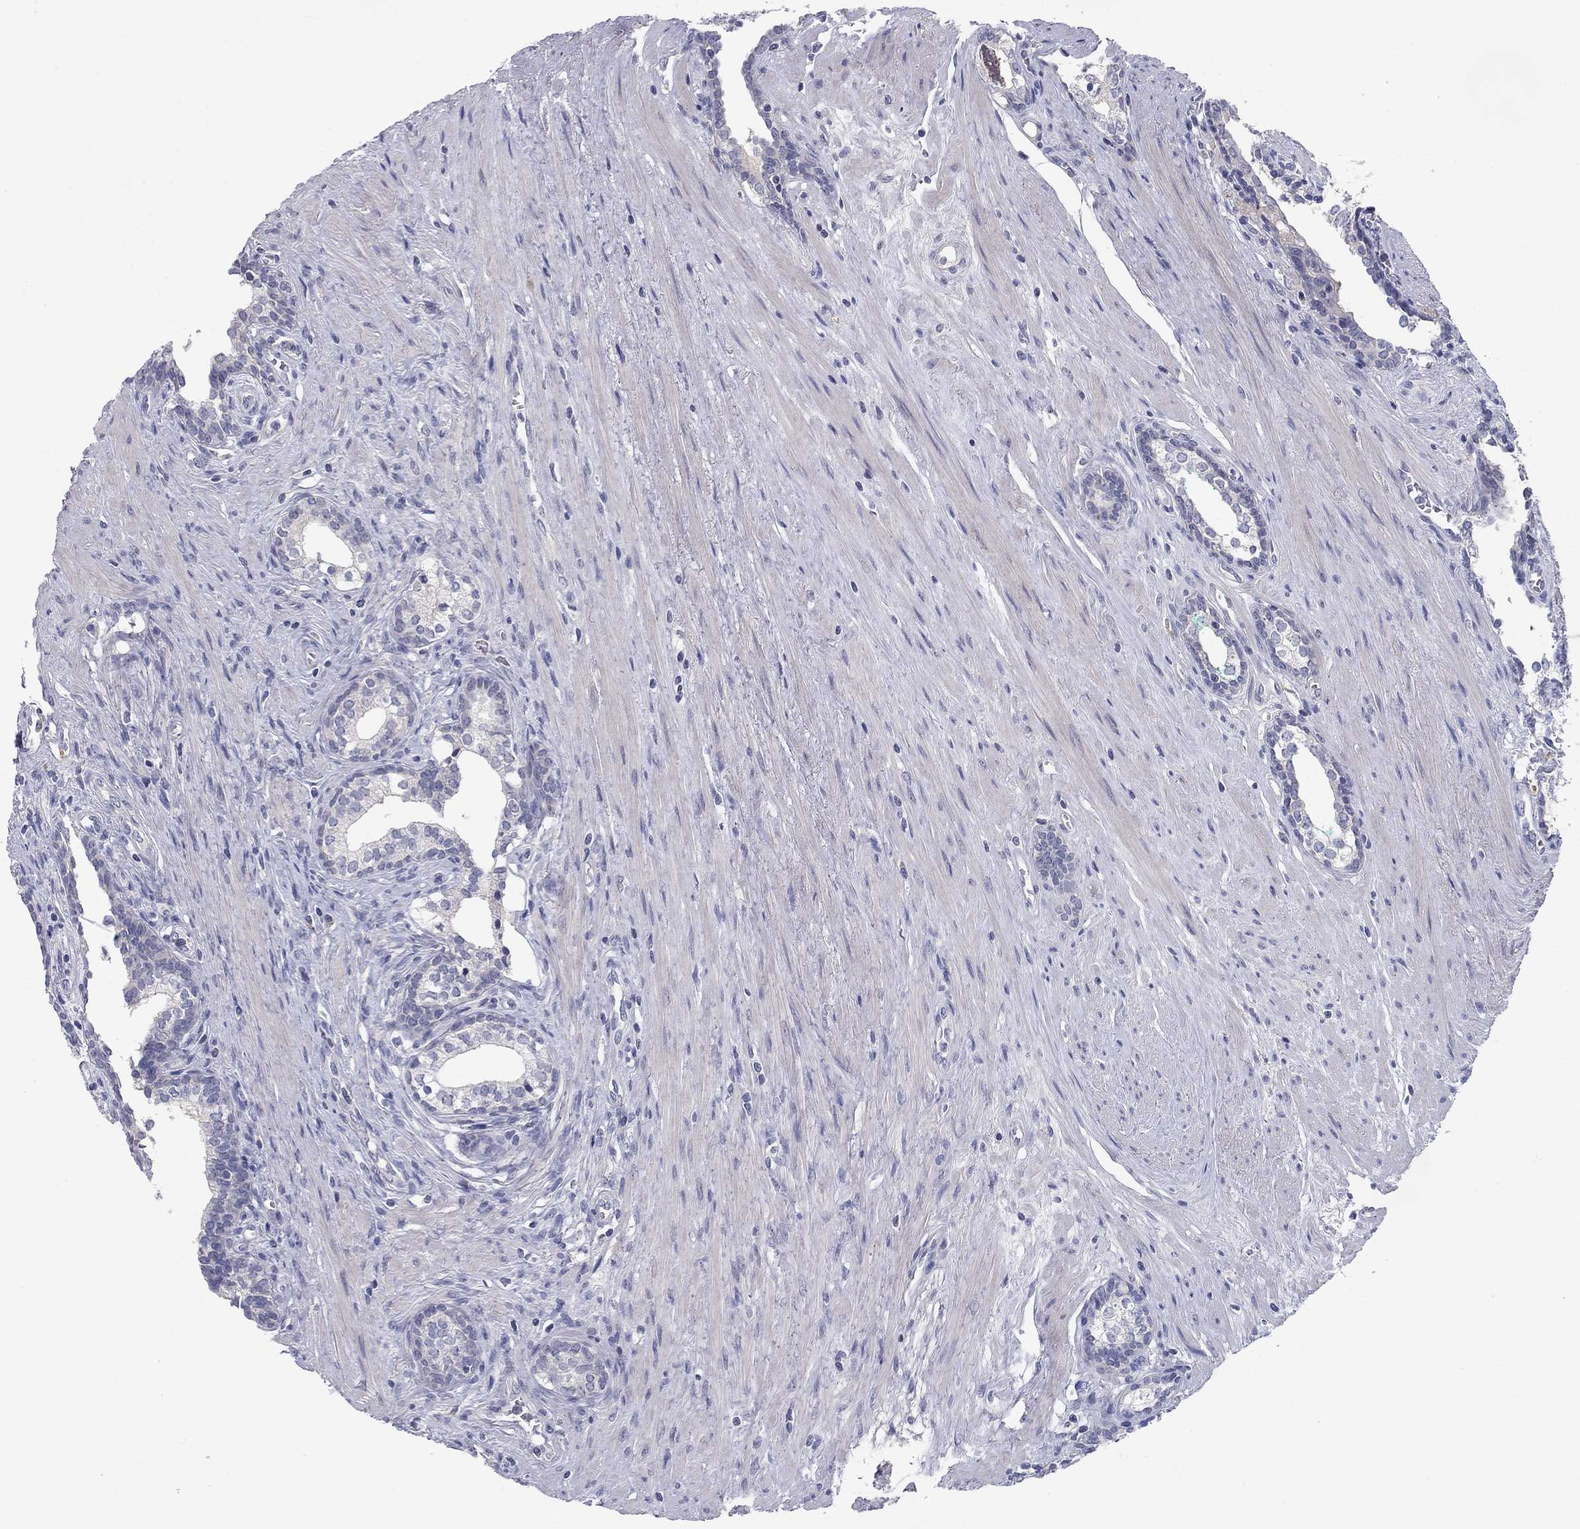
{"staining": {"intensity": "negative", "quantity": "none", "location": "none"}, "tissue": "prostate cancer", "cell_type": "Tumor cells", "image_type": "cancer", "snomed": [{"axis": "morphology", "description": "Adenocarcinoma, NOS"}, {"axis": "morphology", "description": "Adenocarcinoma, High grade"}, {"axis": "topography", "description": "Prostate"}], "caption": "Immunohistochemistry micrograph of neoplastic tissue: prostate cancer stained with DAB exhibits no significant protein positivity in tumor cells.", "gene": "CACNA1A", "patient": {"sex": "male", "age": 61}}